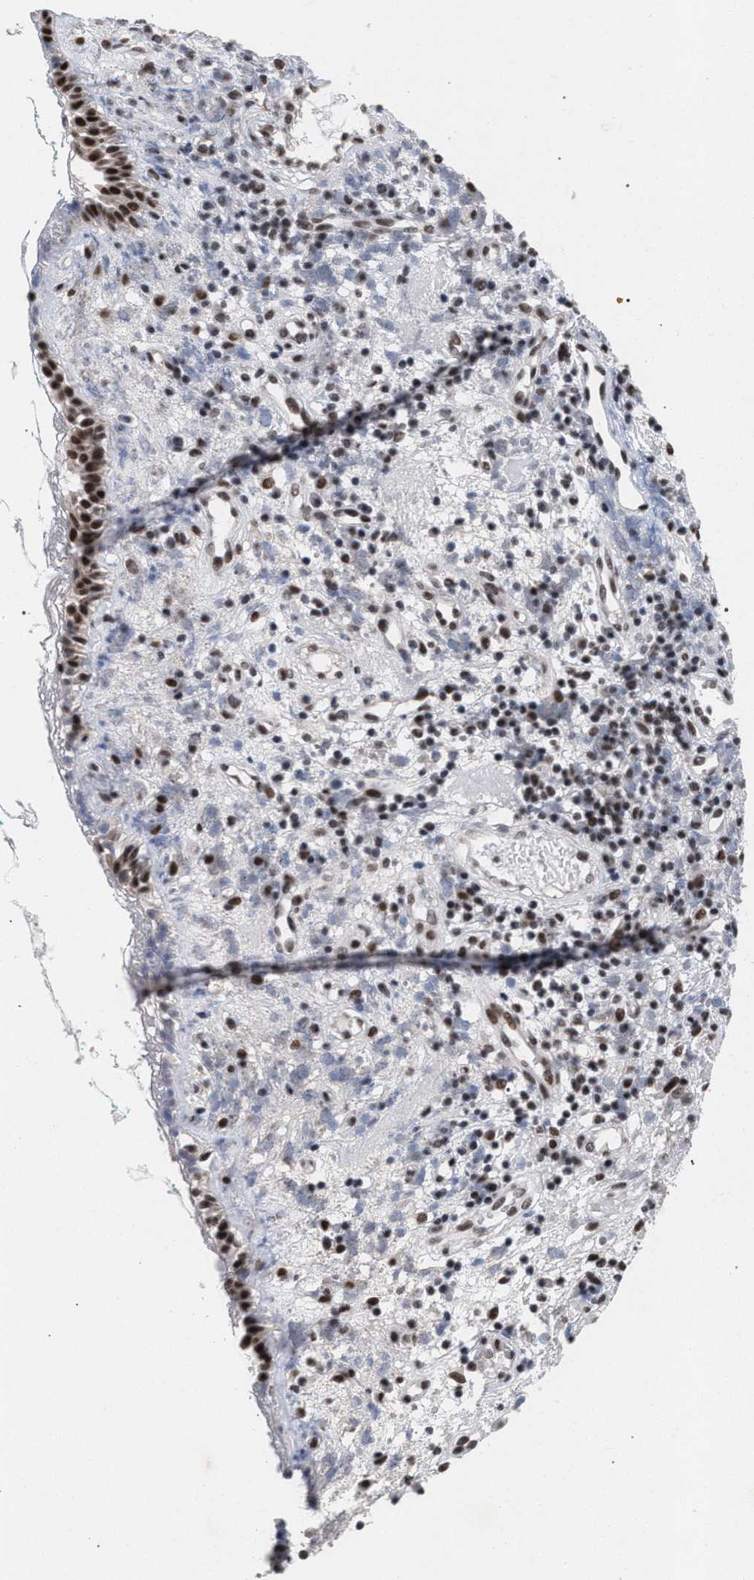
{"staining": {"intensity": "strong", "quantity": ">75%", "location": "nuclear"}, "tissue": "nasopharynx", "cell_type": "Respiratory epithelial cells", "image_type": "normal", "snomed": [{"axis": "morphology", "description": "Normal tissue, NOS"}, {"axis": "morphology", "description": "Basal cell carcinoma"}, {"axis": "topography", "description": "Cartilage tissue"}, {"axis": "topography", "description": "Nasopharynx"}, {"axis": "topography", "description": "Oral tissue"}], "caption": "Nasopharynx stained for a protein demonstrates strong nuclear positivity in respiratory epithelial cells. (DAB (3,3'-diaminobenzidine) = brown stain, brightfield microscopy at high magnification).", "gene": "SCAF4", "patient": {"sex": "female", "age": 77}}